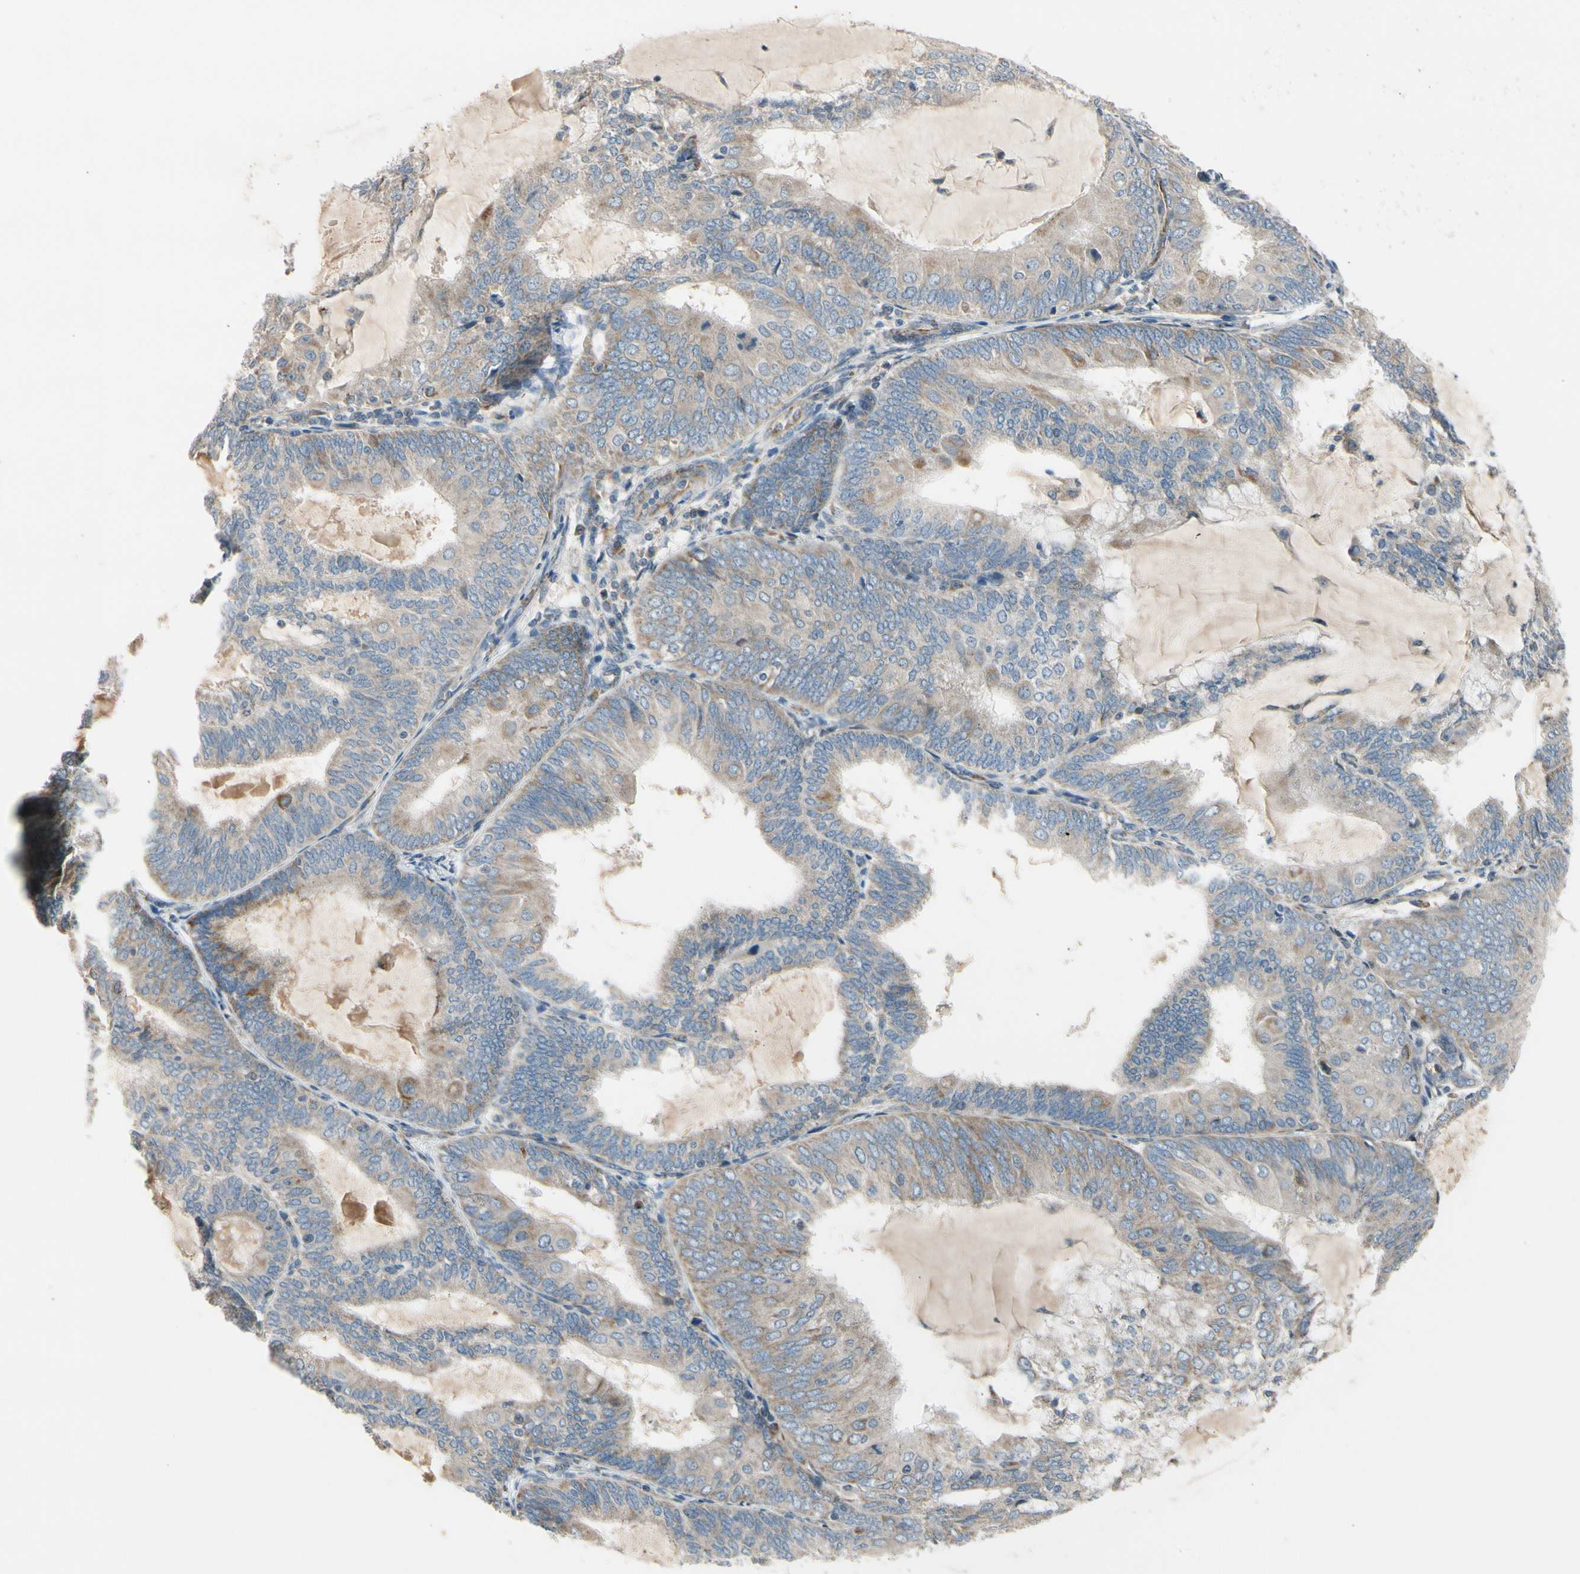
{"staining": {"intensity": "weak", "quantity": ">75%", "location": "cytoplasmic/membranous"}, "tissue": "endometrial cancer", "cell_type": "Tumor cells", "image_type": "cancer", "snomed": [{"axis": "morphology", "description": "Adenocarcinoma, NOS"}, {"axis": "topography", "description": "Endometrium"}], "caption": "Tumor cells reveal low levels of weak cytoplasmic/membranous positivity in about >75% of cells in adenocarcinoma (endometrial). (Stains: DAB (3,3'-diaminobenzidine) in brown, nuclei in blue, Microscopy: brightfield microscopy at high magnification).", "gene": "NPHP3", "patient": {"sex": "female", "age": 81}}